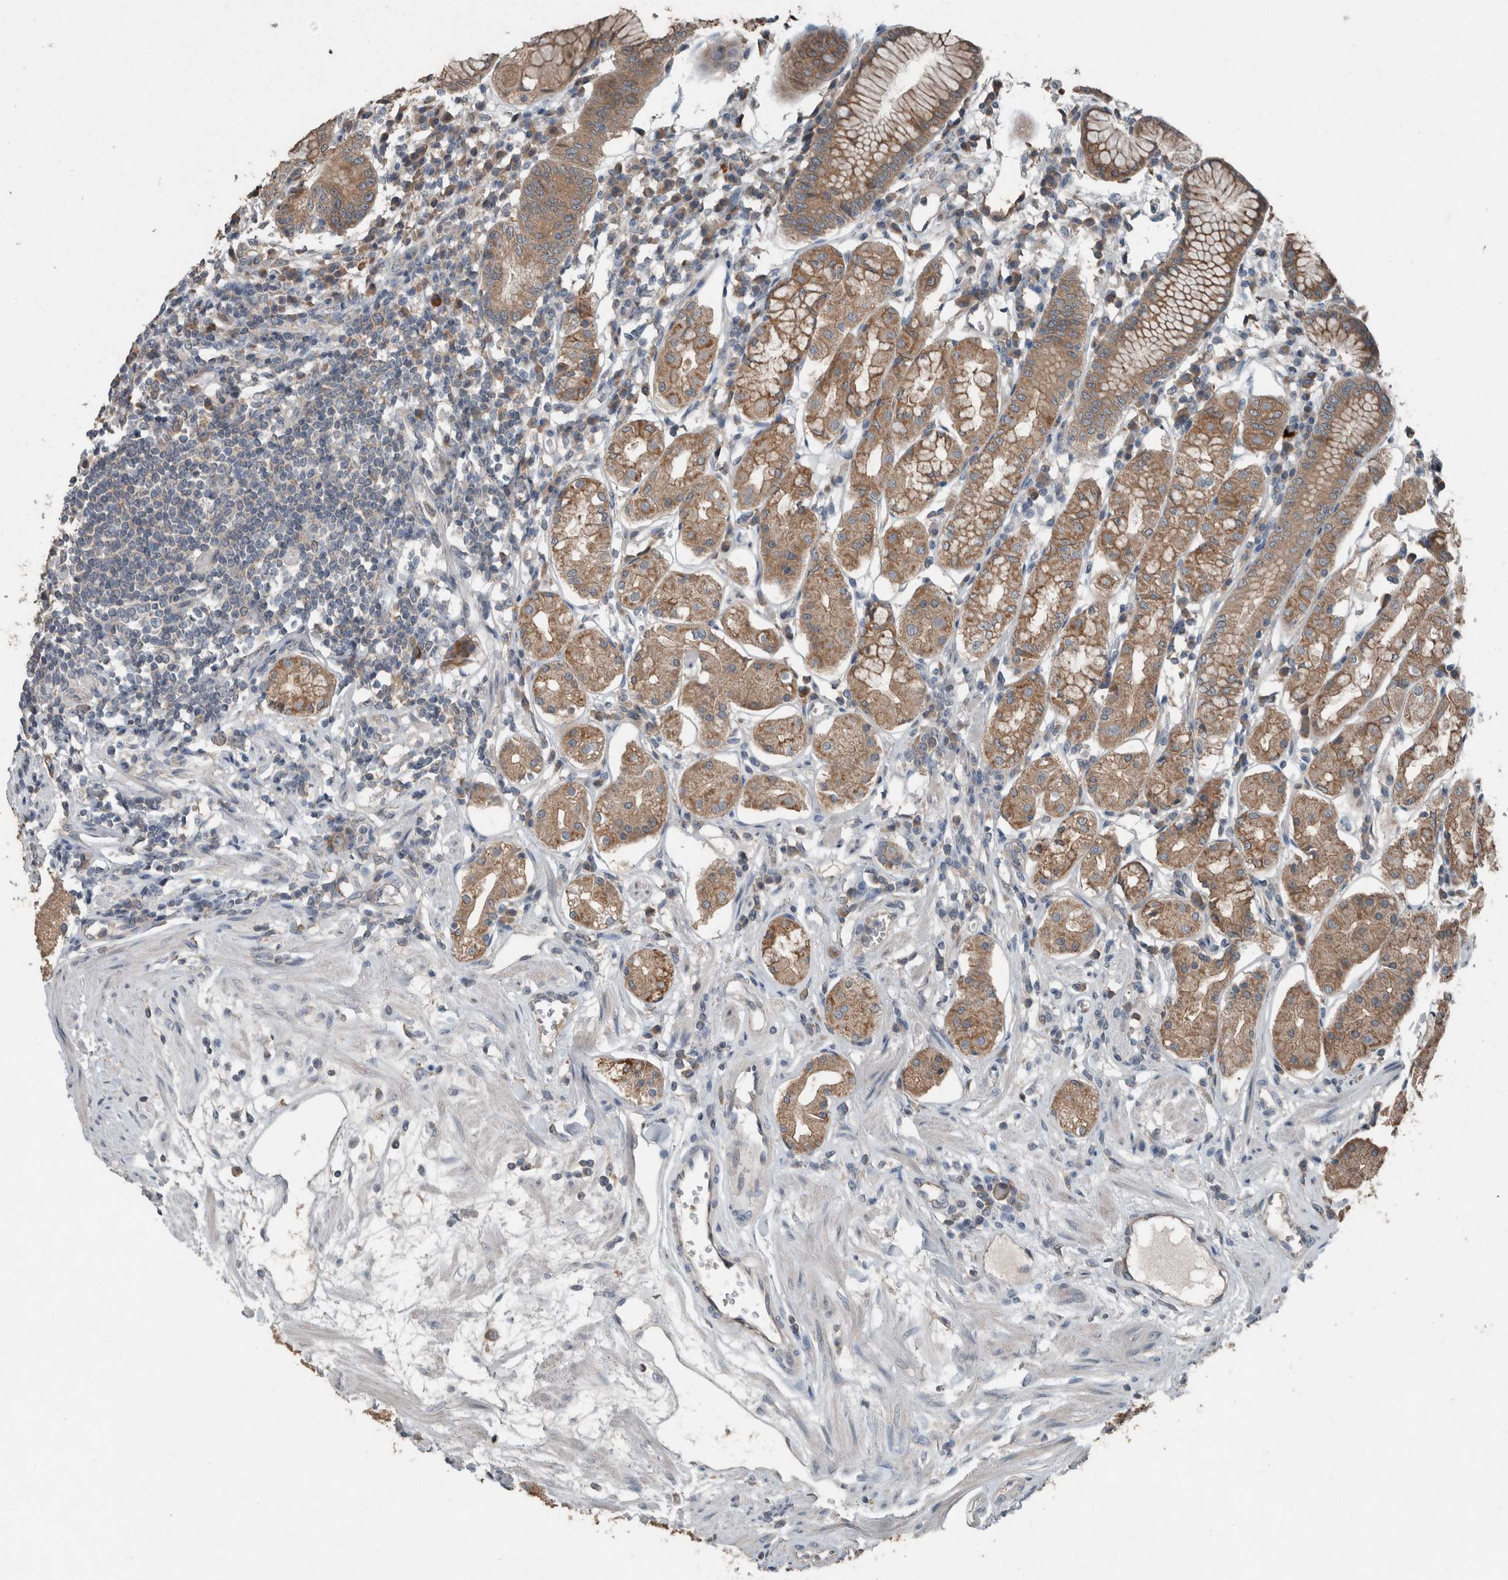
{"staining": {"intensity": "moderate", "quantity": ">75%", "location": "cytoplasmic/membranous"}, "tissue": "stomach", "cell_type": "Glandular cells", "image_type": "normal", "snomed": [{"axis": "morphology", "description": "Normal tissue, NOS"}, {"axis": "topography", "description": "Stomach"}, {"axis": "topography", "description": "Stomach, lower"}], "caption": "Brown immunohistochemical staining in normal stomach displays moderate cytoplasmic/membranous expression in about >75% of glandular cells. The staining is performed using DAB (3,3'-diaminobenzidine) brown chromogen to label protein expression. The nuclei are counter-stained blue using hematoxylin.", "gene": "KNTC1", "patient": {"sex": "female", "age": 56}}